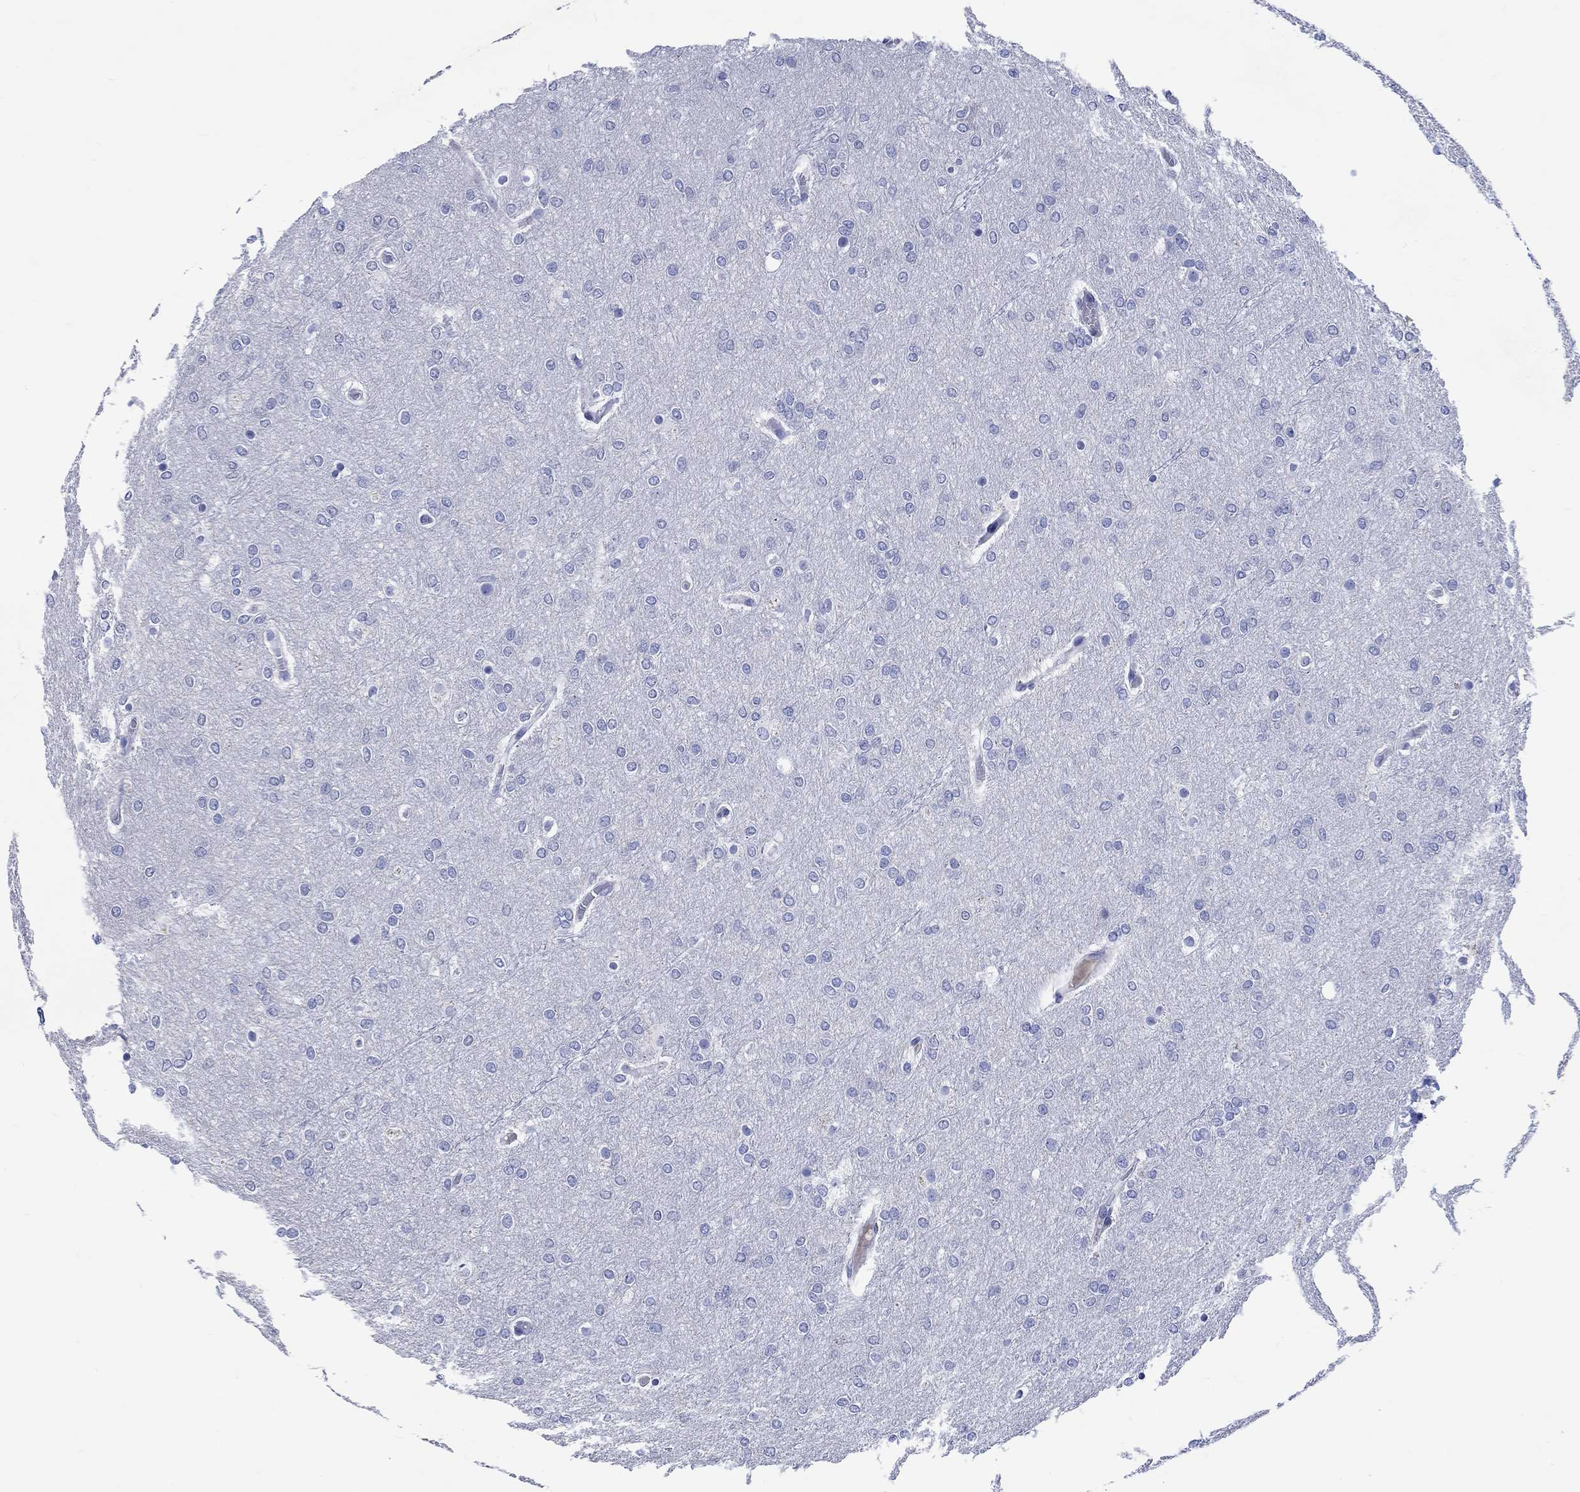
{"staining": {"intensity": "negative", "quantity": "none", "location": "none"}, "tissue": "glioma", "cell_type": "Tumor cells", "image_type": "cancer", "snomed": [{"axis": "morphology", "description": "Glioma, malignant, High grade"}, {"axis": "topography", "description": "Brain"}], "caption": "The micrograph displays no significant positivity in tumor cells of malignant high-grade glioma.", "gene": "CACNG3", "patient": {"sex": "female", "age": 61}}